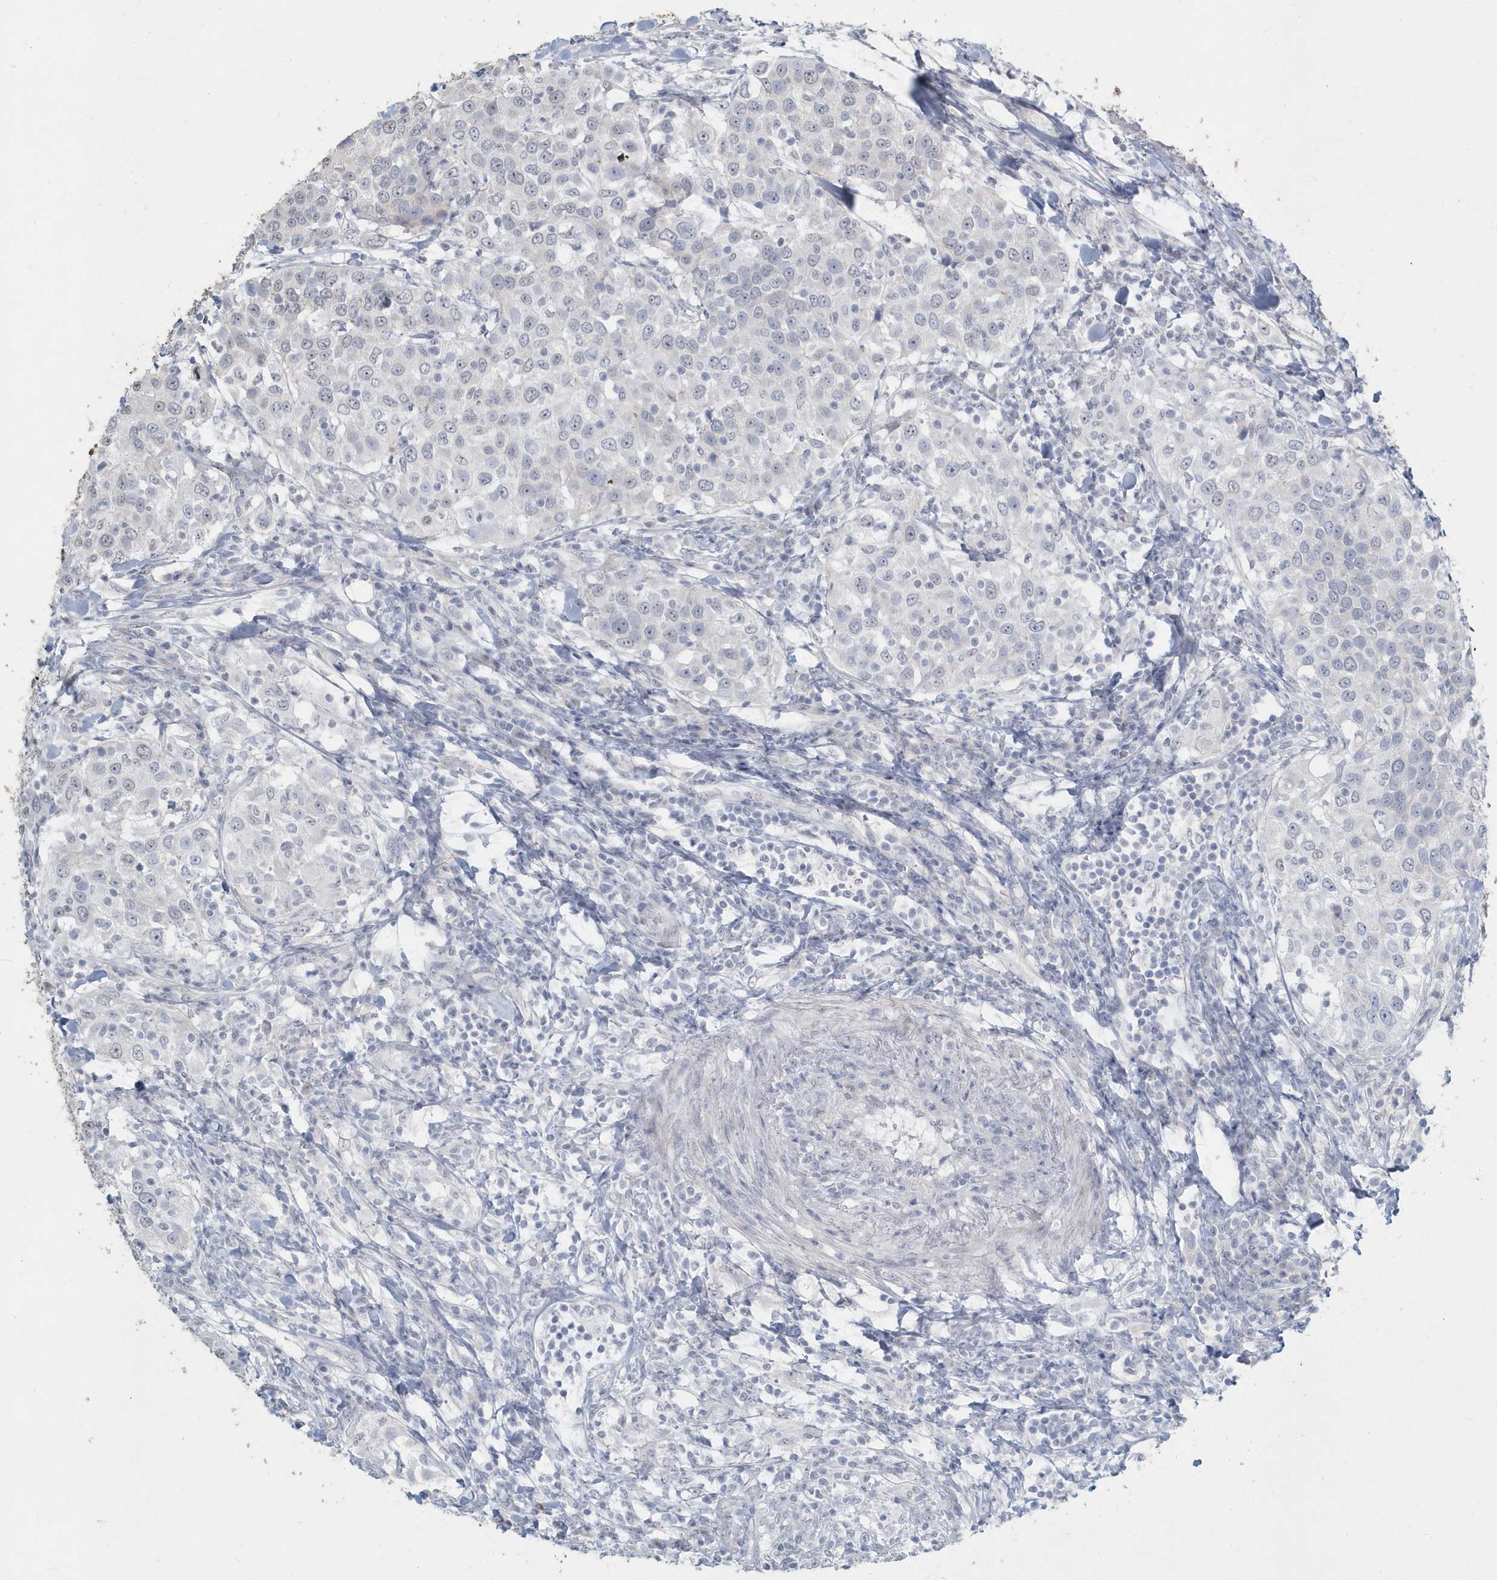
{"staining": {"intensity": "negative", "quantity": "none", "location": "none"}, "tissue": "urothelial cancer", "cell_type": "Tumor cells", "image_type": "cancer", "snomed": [{"axis": "morphology", "description": "Urothelial carcinoma, High grade"}, {"axis": "topography", "description": "Urinary bladder"}], "caption": "This is an immunohistochemistry (IHC) image of human urothelial cancer. There is no positivity in tumor cells.", "gene": "MYOT", "patient": {"sex": "female", "age": 80}}